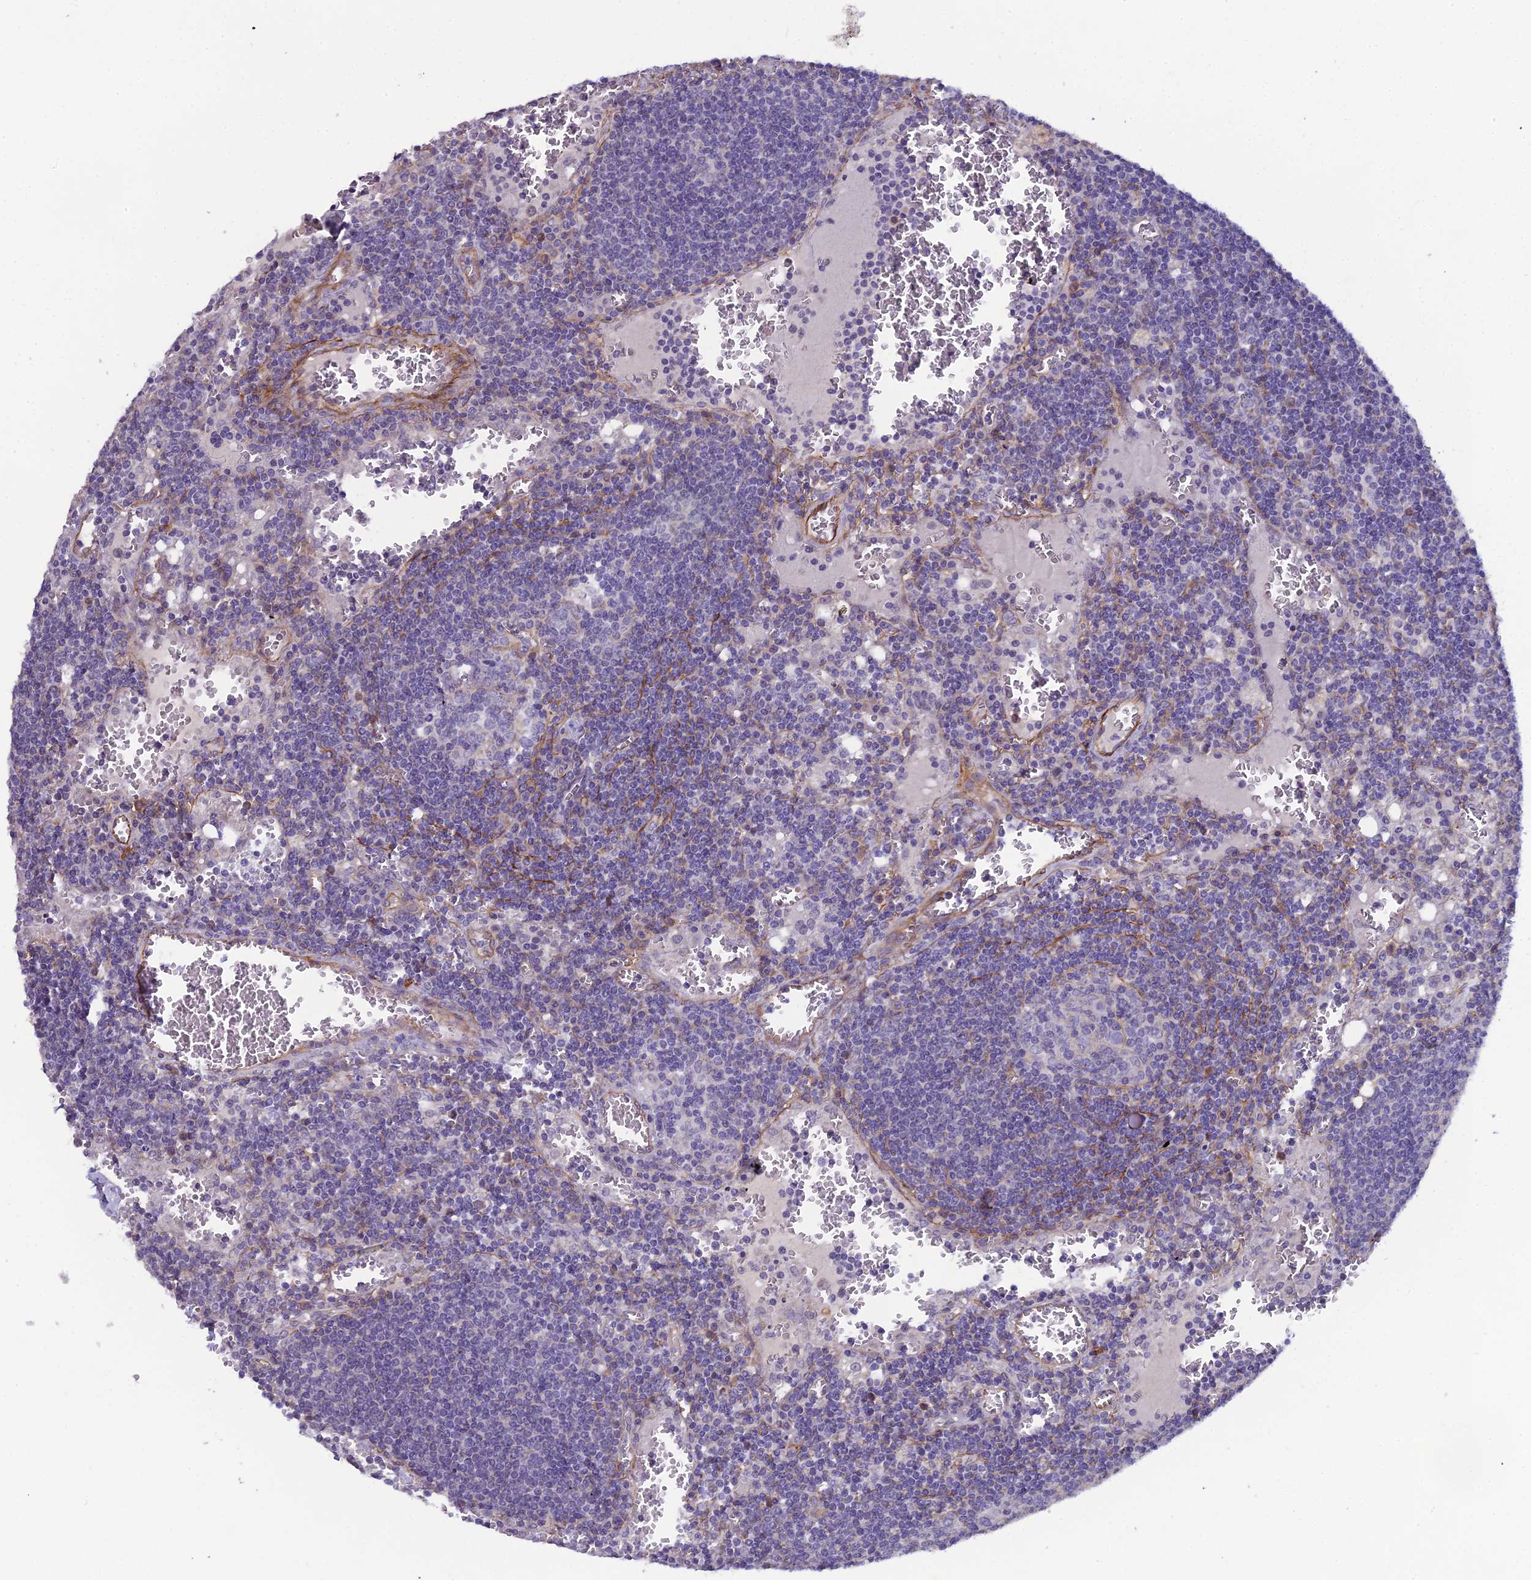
{"staining": {"intensity": "negative", "quantity": "none", "location": "none"}, "tissue": "lymph node", "cell_type": "Germinal center cells", "image_type": "normal", "snomed": [{"axis": "morphology", "description": "Normal tissue, NOS"}, {"axis": "topography", "description": "Lymph node"}], "caption": "An immunohistochemistry micrograph of normal lymph node is shown. There is no staining in germinal center cells of lymph node. (DAB (3,3'-diaminobenzidine) IHC visualized using brightfield microscopy, high magnification).", "gene": "CFAP47", "patient": {"sex": "female", "age": 73}}